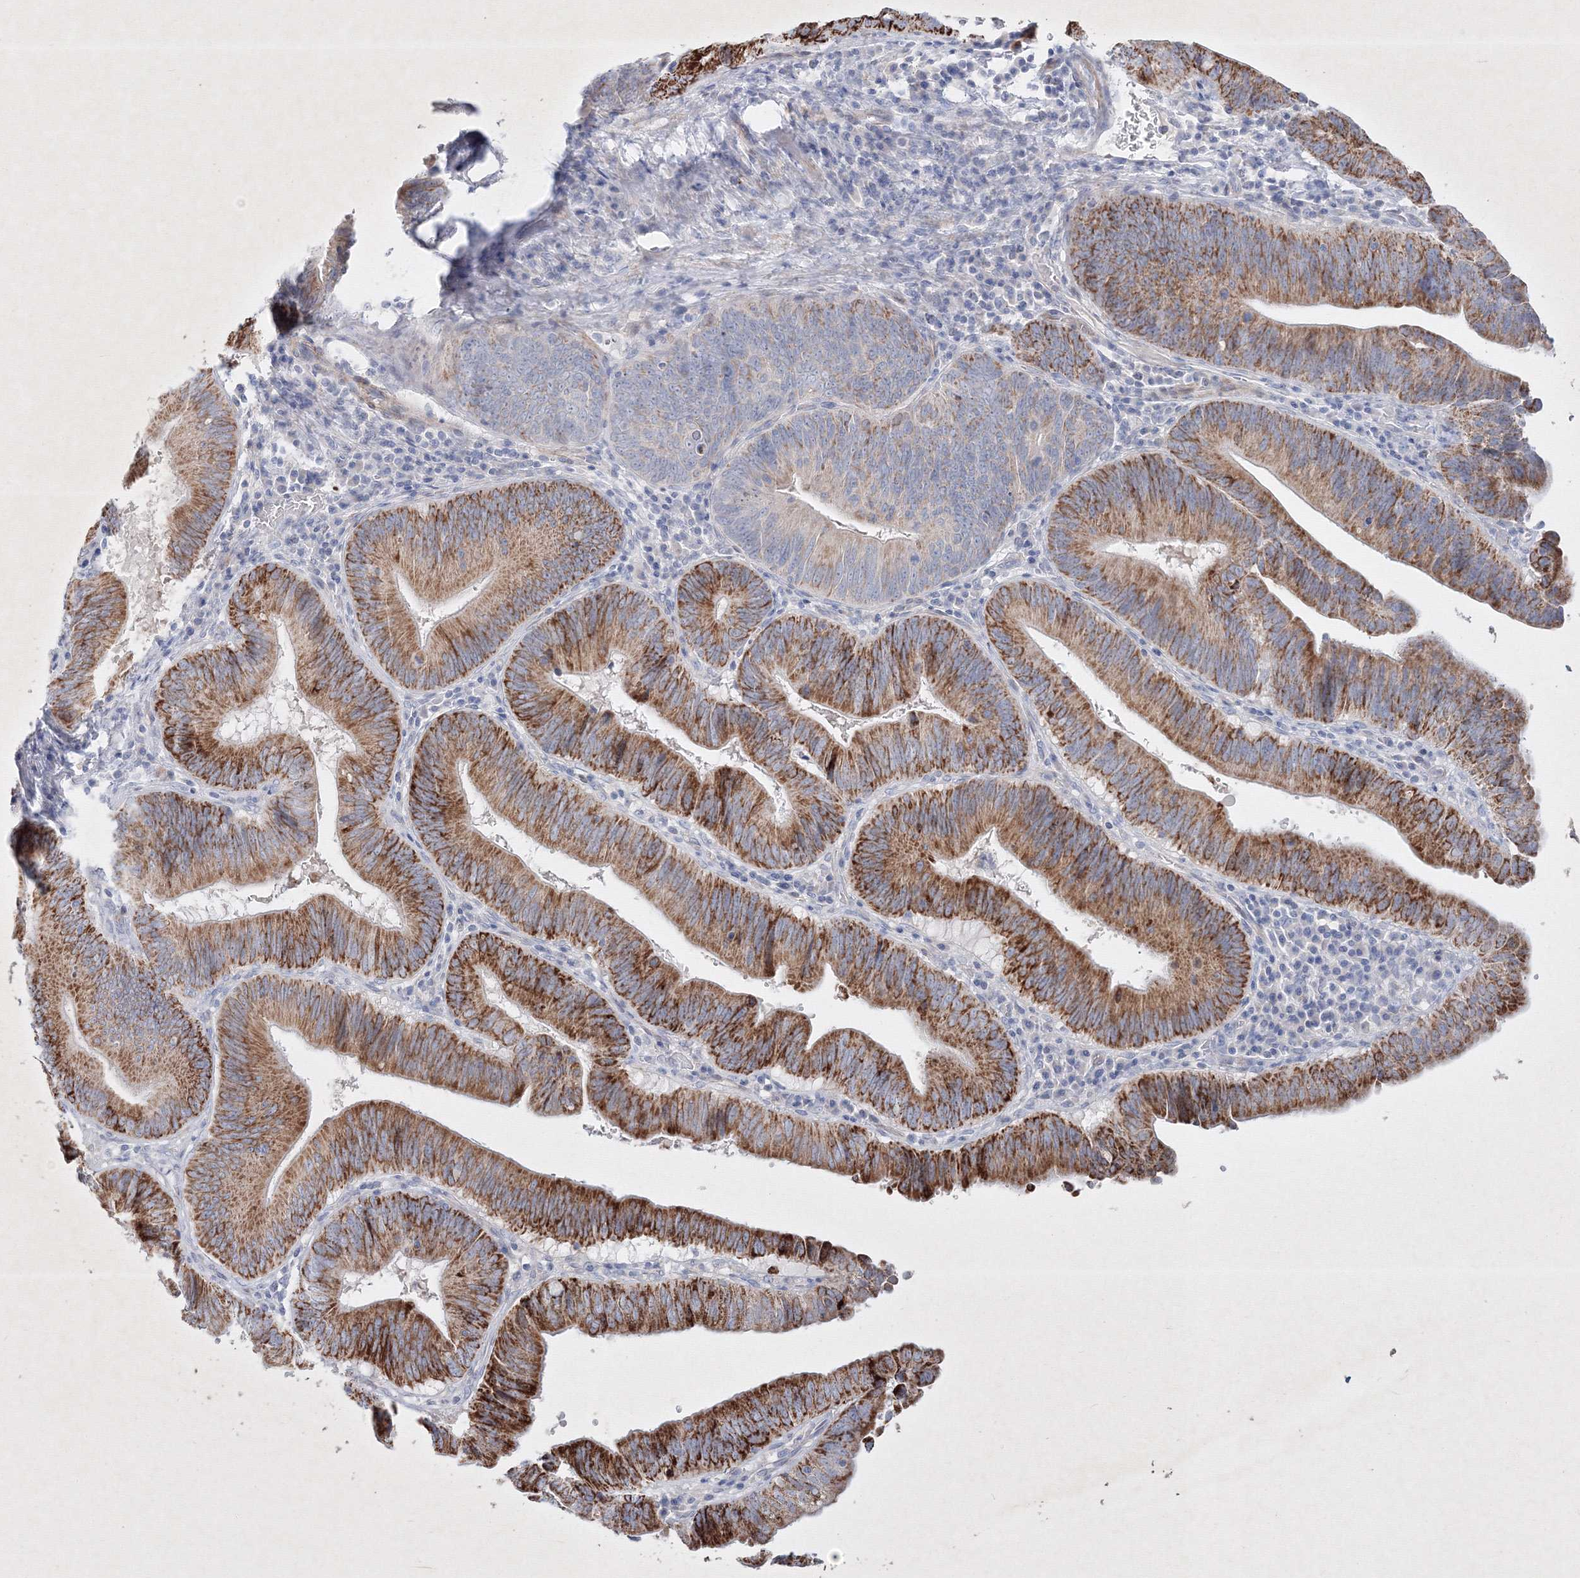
{"staining": {"intensity": "strong", "quantity": "25%-75%", "location": "cytoplasmic/membranous"}, "tissue": "pancreatic cancer", "cell_type": "Tumor cells", "image_type": "cancer", "snomed": [{"axis": "morphology", "description": "Adenocarcinoma, NOS"}, {"axis": "topography", "description": "Pancreas"}], "caption": "Human pancreatic cancer (adenocarcinoma) stained for a protein (brown) displays strong cytoplasmic/membranous positive expression in approximately 25%-75% of tumor cells.", "gene": "CXXC4", "patient": {"sex": "male", "age": 63}}